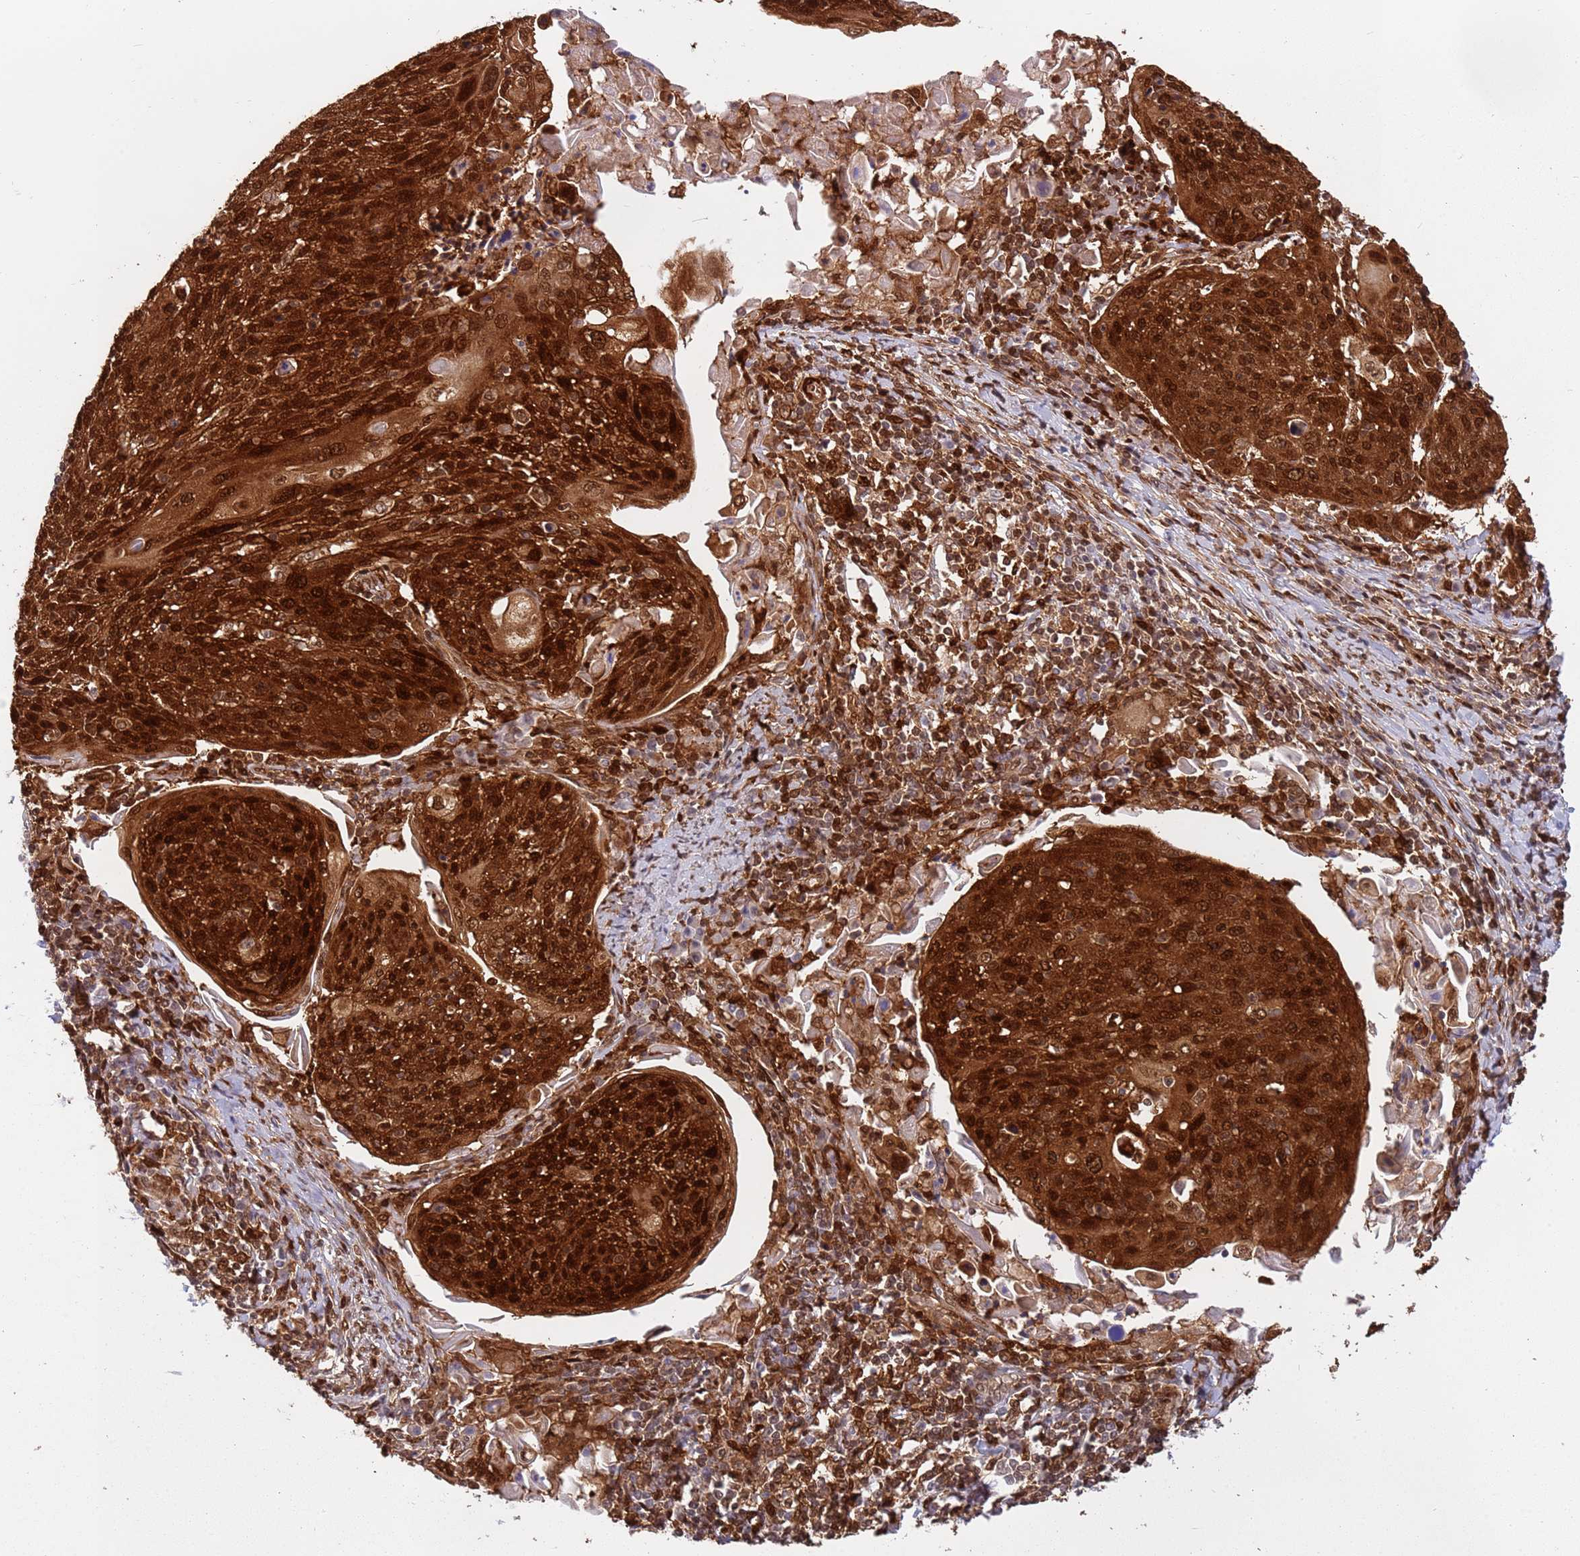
{"staining": {"intensity": "strong", "quantity": ">75%", "location": "cytoplasmic/membranous,nuclear"}, "tissue": "cervical cancer", "cell_type": "Tumor cells", "image_type": "cancer", "snomed": [{"axis": "morphology", "description": "Squamous cell carcinoma, NOS"}, {"axis": "topography", "description": "Cervix"}], "caption": "A high-resolution photomicrograph shows immunohistochemistry staining of cervical cancer, which exhibits strong cytoplasmic/membranous and nuclear positivity in approximately >75% of tumor cells.", "gene": "GBP2", "patient": {"sex": "female", "age": 67}}